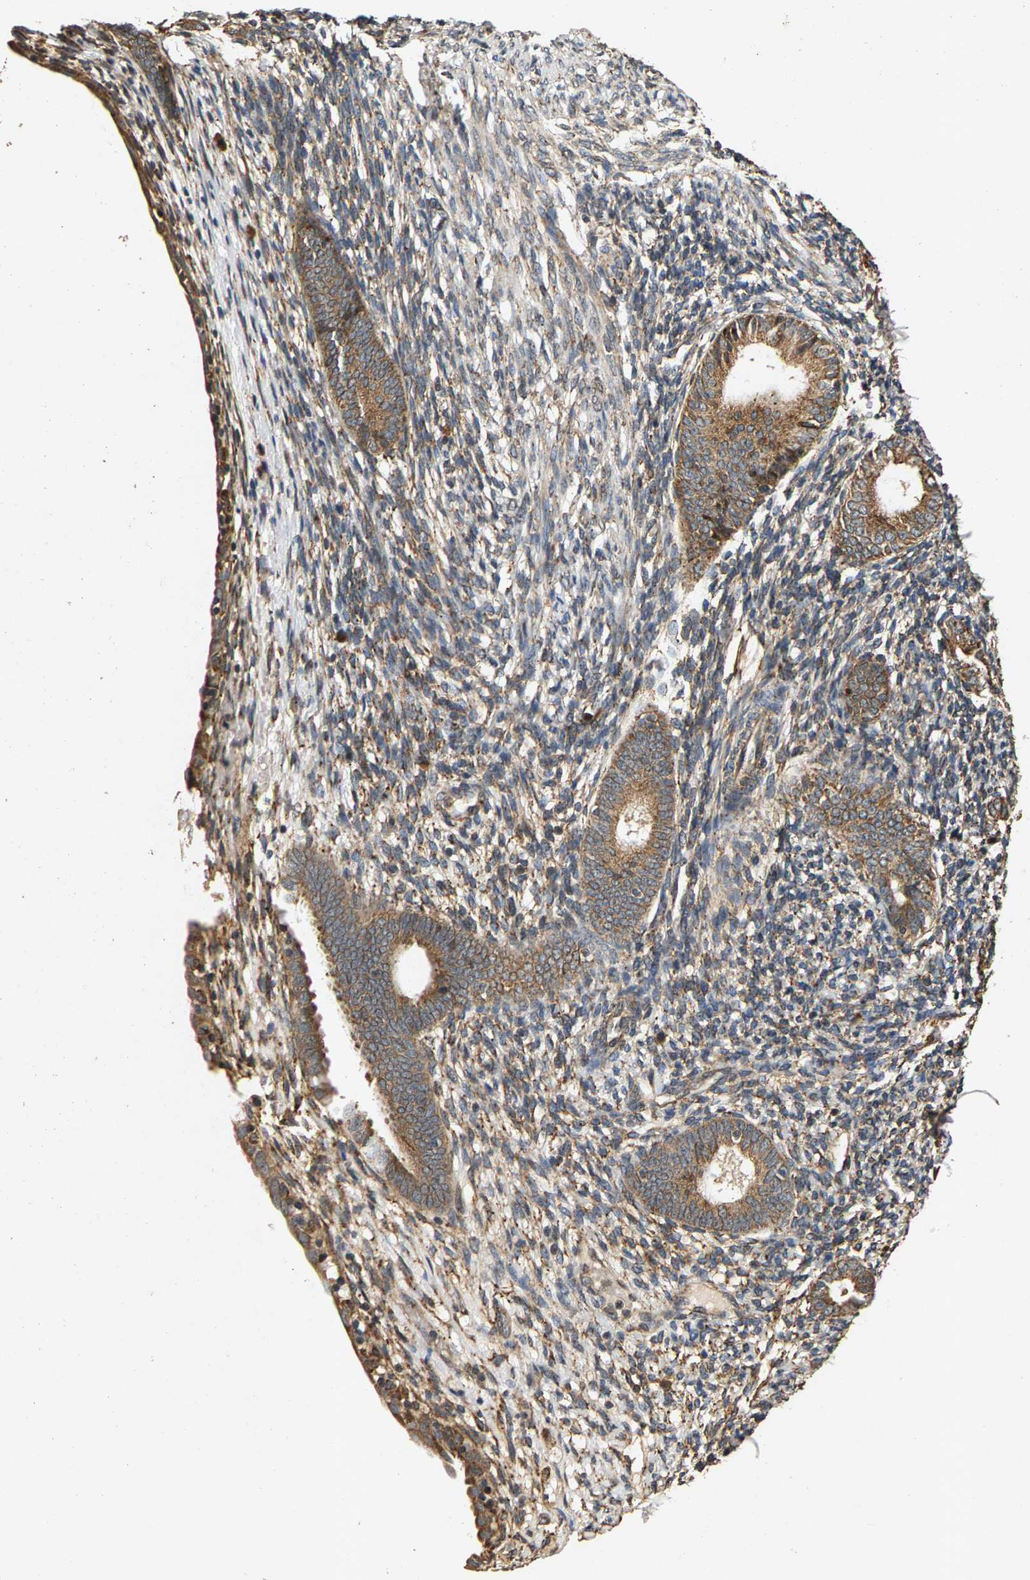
{"staining": {"intensity": "weak", "quantity": ">75%", "location": "cytoplasmic/membranous"}, "tissue": "endometrium", "cell_type": "Cells in endometrial stroma", "image_type": "normal", "snomed": [{"axis": "morphology", "description": "Normal tissue, NOS"}, {"axis": "morphology", "description": "Adenocarcinoma, NOS"}, {"axis": "topography", "description": "Endometrium"}], "caption": "Brown immunohistochemical staining in unremarkable endometrium displays weak cytoplasmic/membranous positivity in about >75% of cells in endometrial stroma. (DAB (3,3'-diaminobenzidine) IHC, brown staining for protein, blue staining for nuclei).", "gene": "CIDEC", "patient": {"sex": "female", "age": 57}}